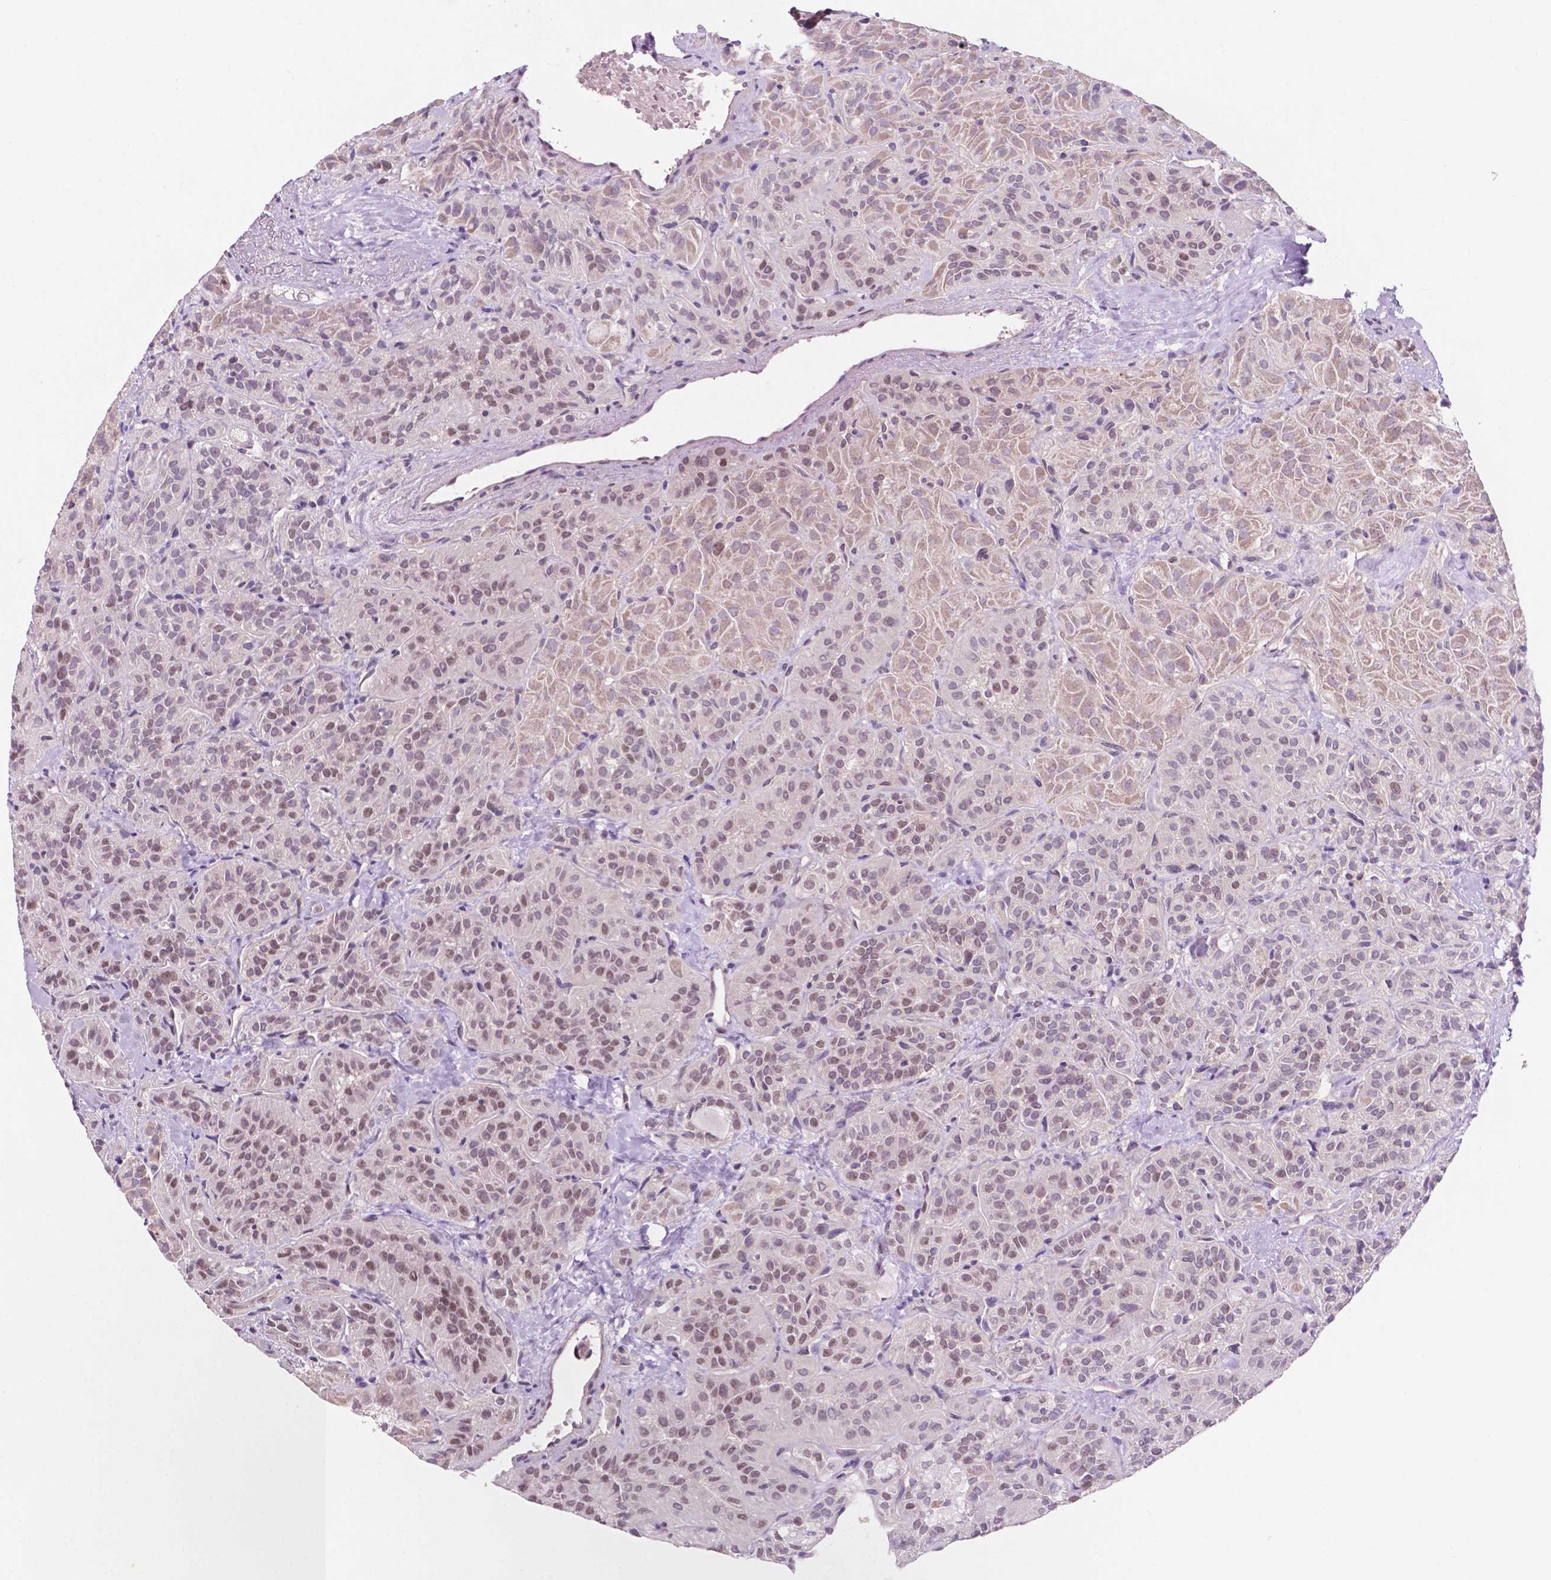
{"staining": {"intensity": "weak", "quantity": ">75%", "location": "nuclear"}, "tissue": "thyroid cancer", "cell_type": "Tumor cells", "image_type": "cancer", "snomed": [{"axis": "morphology", "description": "Papillary adenocarcinoma, NOS"}, {"axis": "topography", "description": "Thyroid gland"}], "caption": "Thyroid papillary adenocarcinoma stained for a protein (brown) reveals weak nuclear positive expression in approximately >75% of tumor cells.", "gene": "FAM50B", "patient": {"sex": "female", "age": 45}}